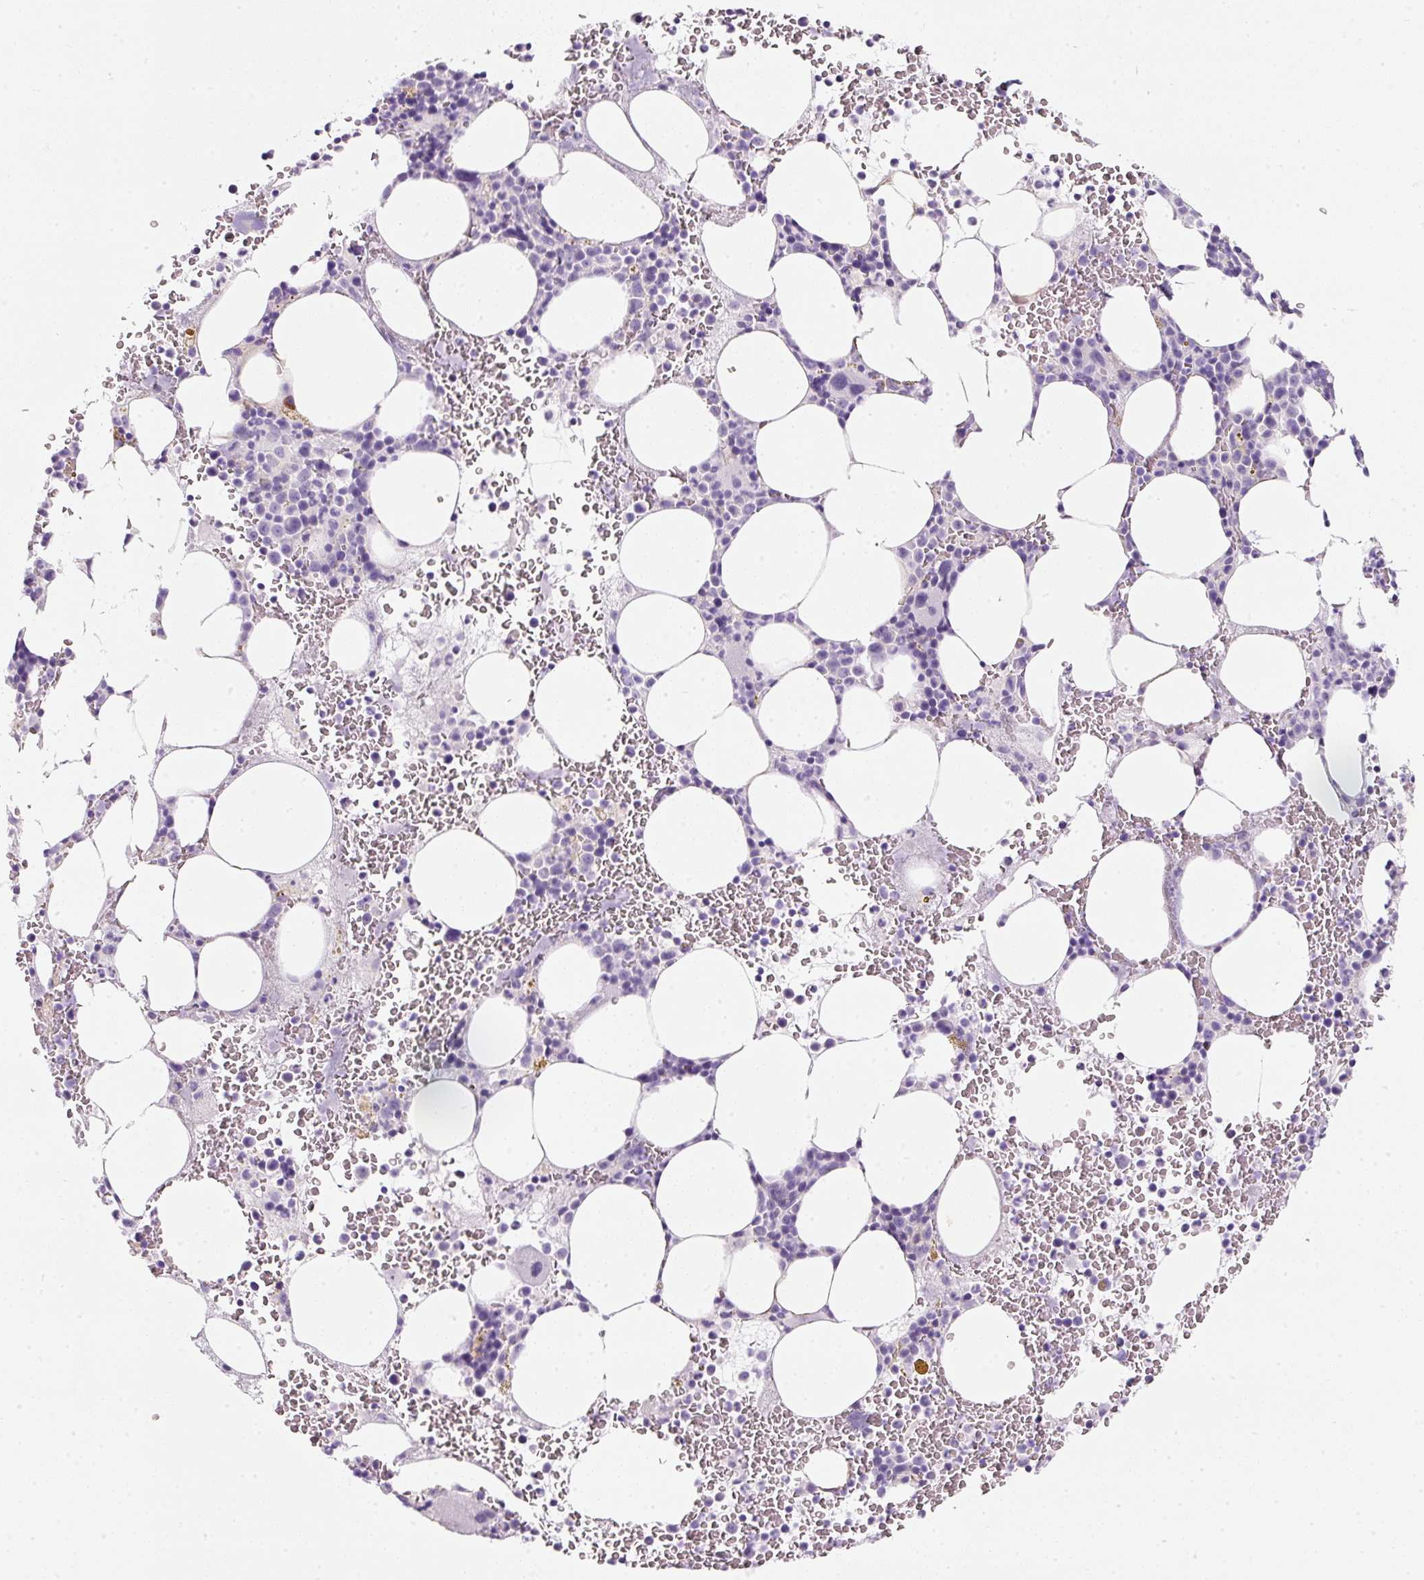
{"staining": {"intensity": "negative", "quantity": "none", "location": "none"}, "tissue": "bone marrow", "cell_type": "Hematopoietic cells", "image_type": "normal", "snomed": [{"axis": "morphology", "description": "Normal tissue, NOS"}, {"axis": "topography", "description": "Bone marrow"}], "caption": "Immunohistochemistry (IHC) image of unremarkable bone marrow: human bone marrow stained with DAB exhibits no significant protein staining in hematopoietic cells. (DAB (3,3'-diaminobenzidine) IHC visualized using brightfield microscopy, high magnification).", "gene": "DNM1", "patient": {"sex": "male", "age": 62}}